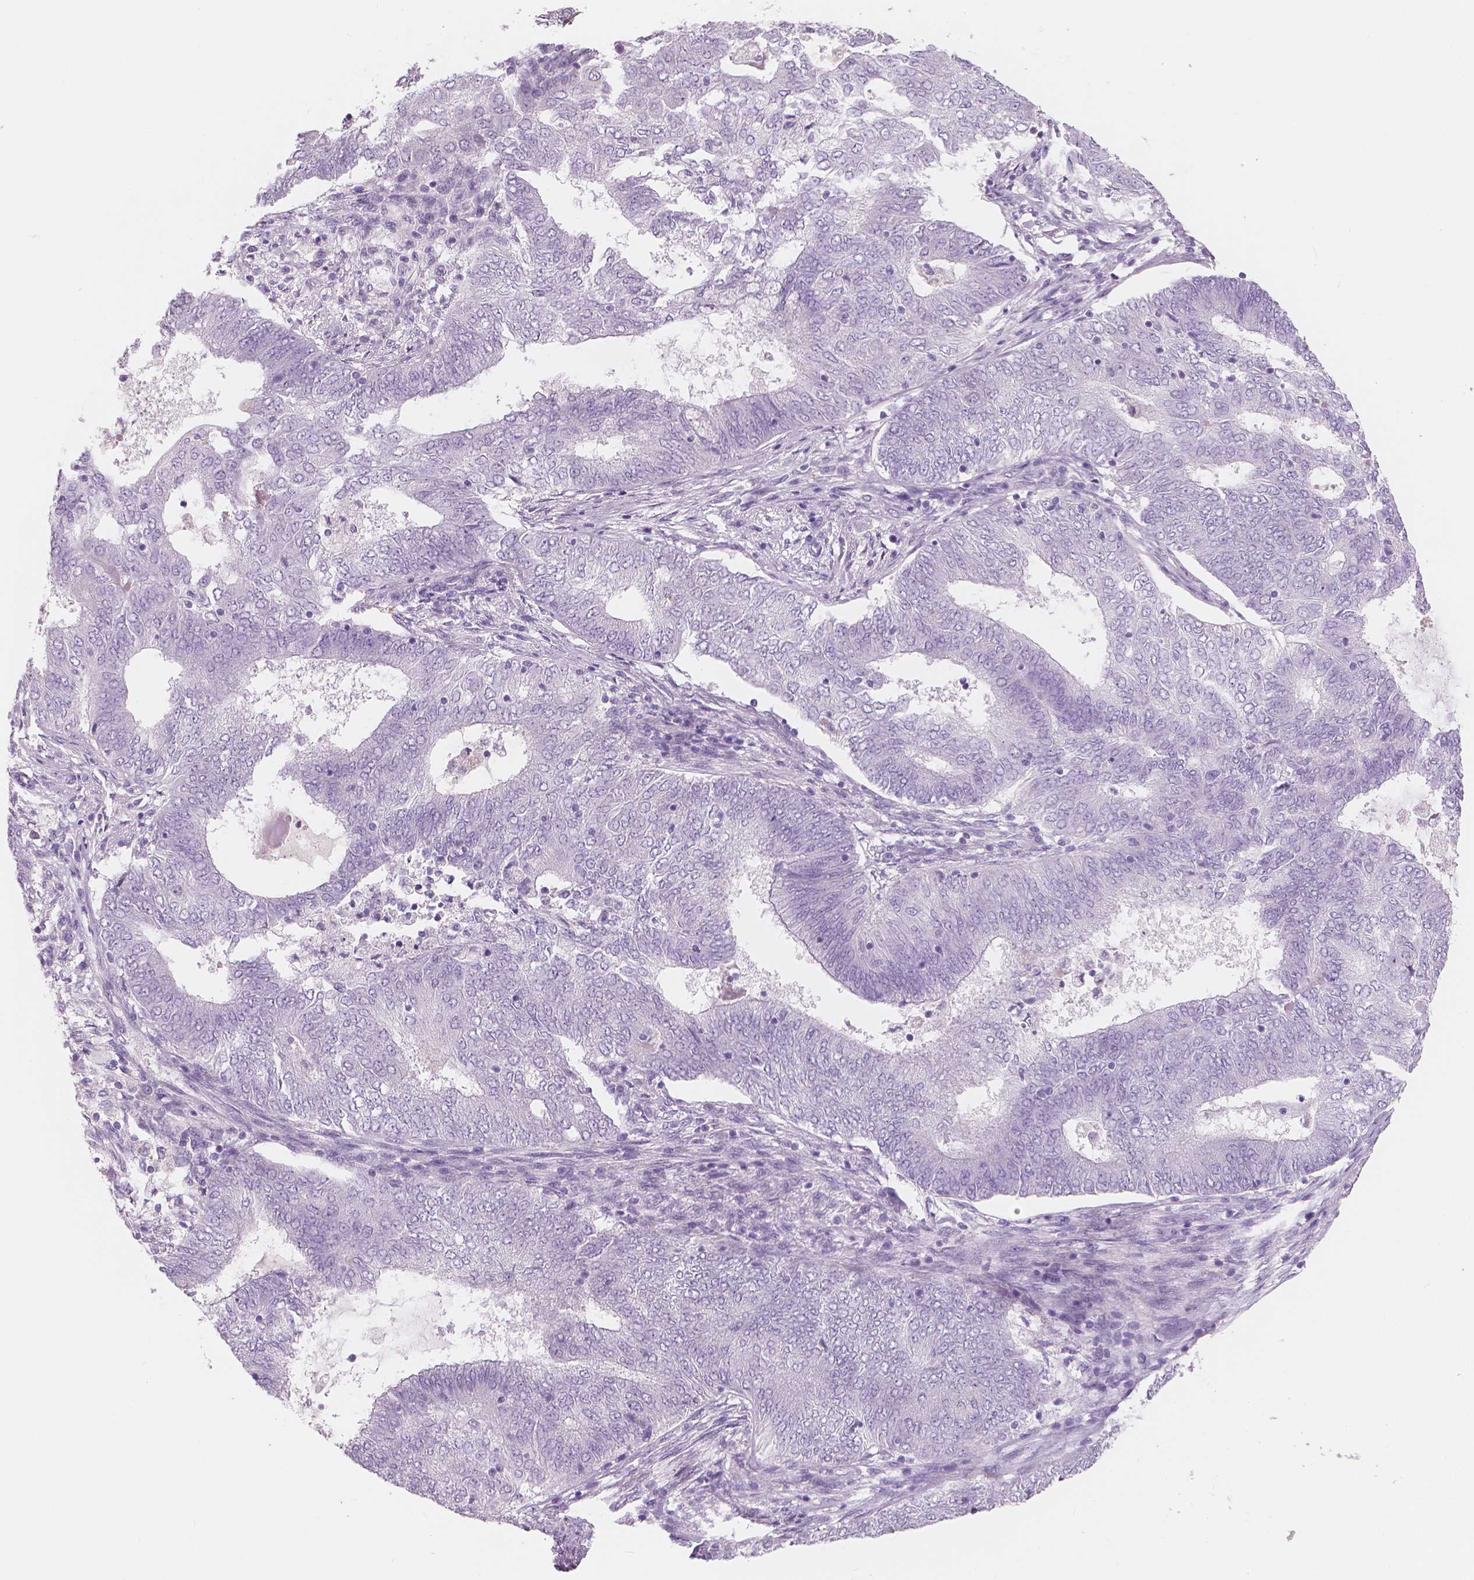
{"staining": {"intensity": "negative", "quantity": "none", "location": "none"}, "tissue": "endometrial cancer", "cell_type": "Tumor cells", "image_type": "cancer", "snomed": [{"axis": "morphology", "description": "Adenocarcinoma, NOS"}, {"axis": "topography", "description": "Endometrium"}], "caption": "This is a micrograph of immunohistochemistry staining of endometrial adenocarcinoma, which shows no staining in tumor cells.", "gene": "APOA4", "patient": {"sex": "female", "age": 62}}